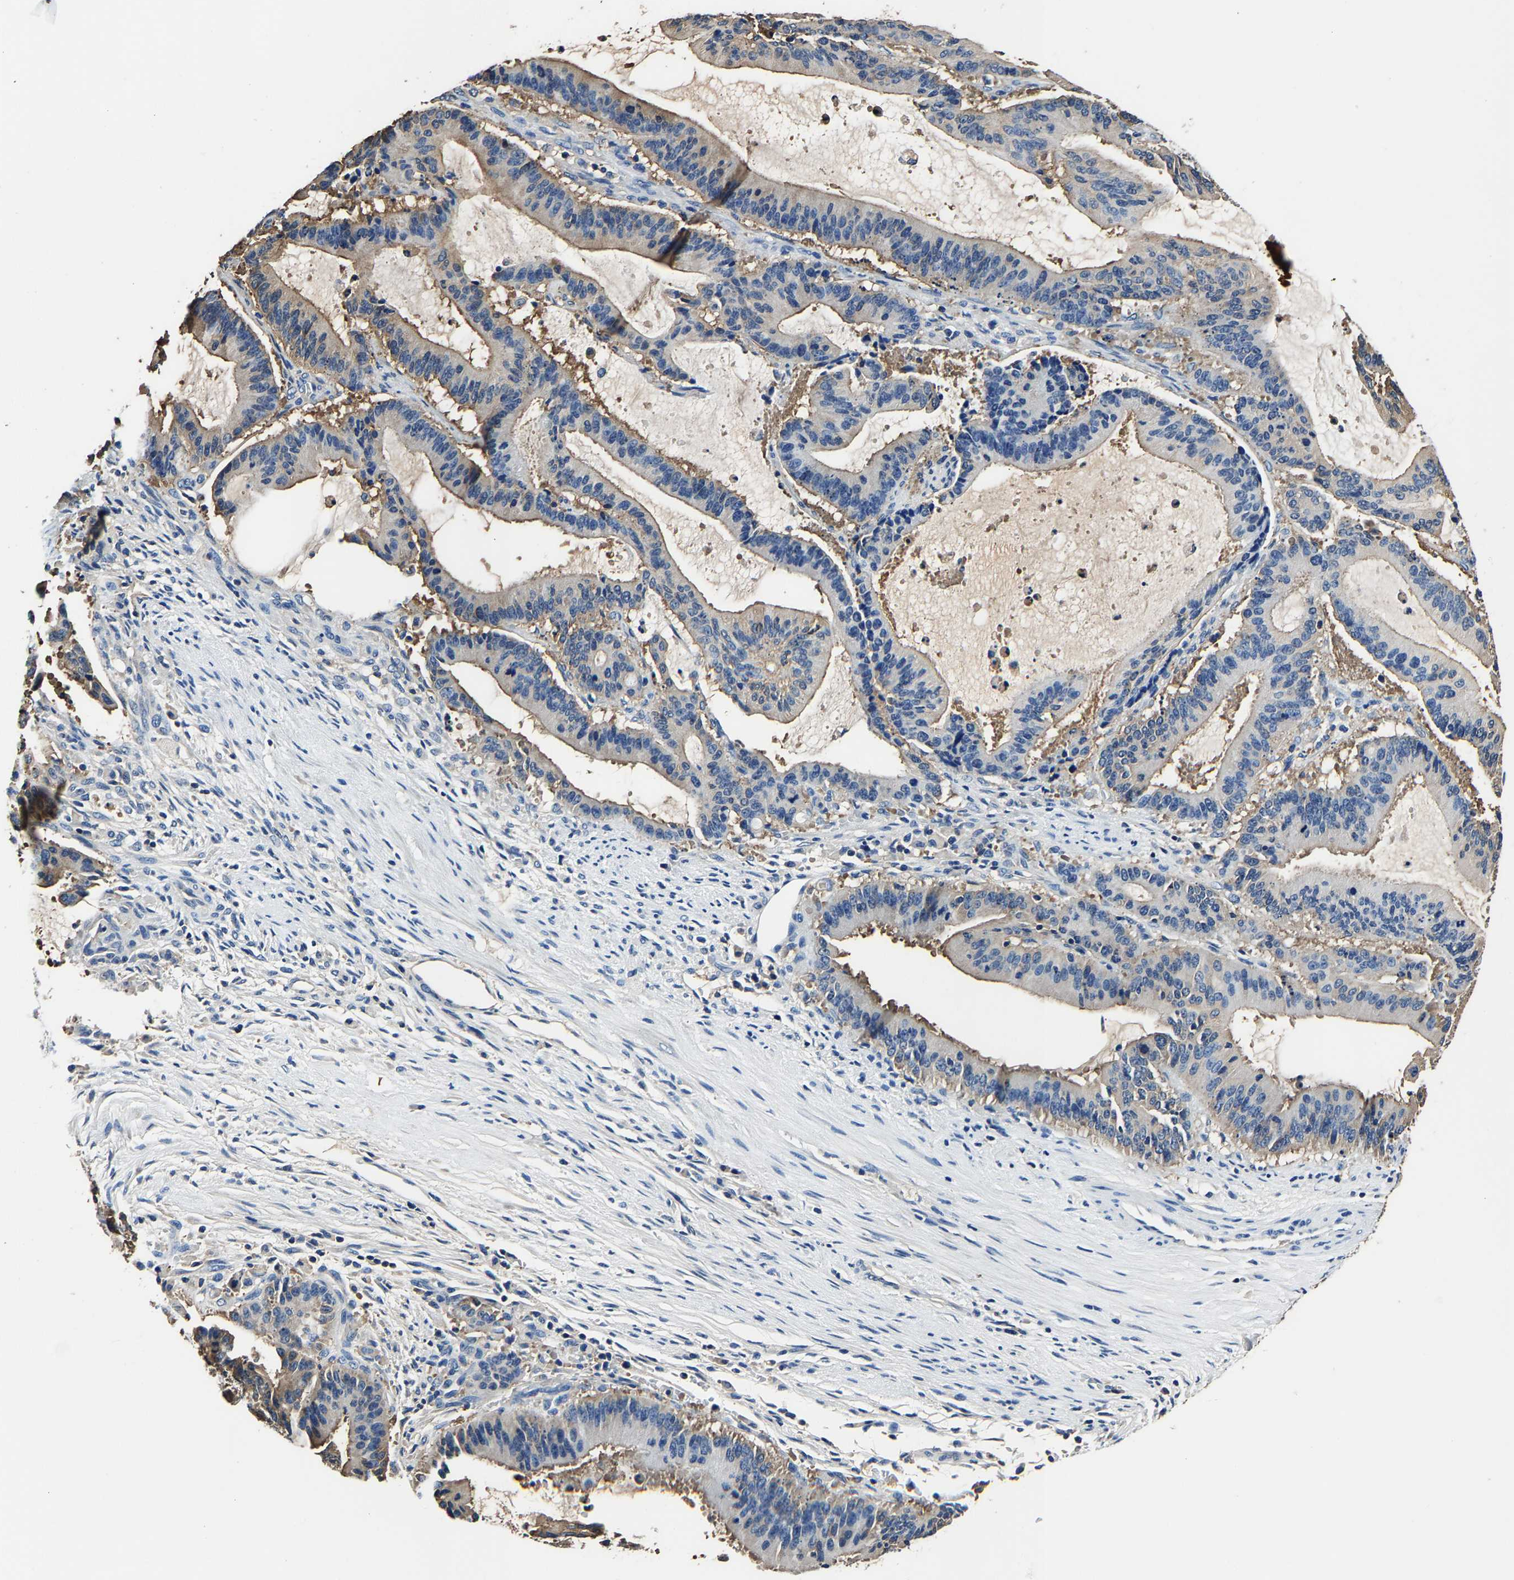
{"staining": {"intensity": "weak", "quantity": "25%-75%", "location": "cytoplasmic/membranous"}, "tissue": "liver cancer", "cell_type": "Tumor cells", "image_type": "cancer", "snomed": [{"axis": "morphology", "description": "Normal tissue, NOS"}, {"axis": "morphology", "description": "Cholangiocarcinoma"}, {"axis": "topography", "description": "Liver"}, {"axis": "topography", "description": "Peripheral nerve tissue"}], "caption": "Immunohistochemical staining of liver cancer (cholangiocarcinoma) displays weak cytoplasmic/membranous protein staining in about 25%-75% of tumor cells.", "gene": "ALDOB", "patient": {"sex": "female", "age": 73}}